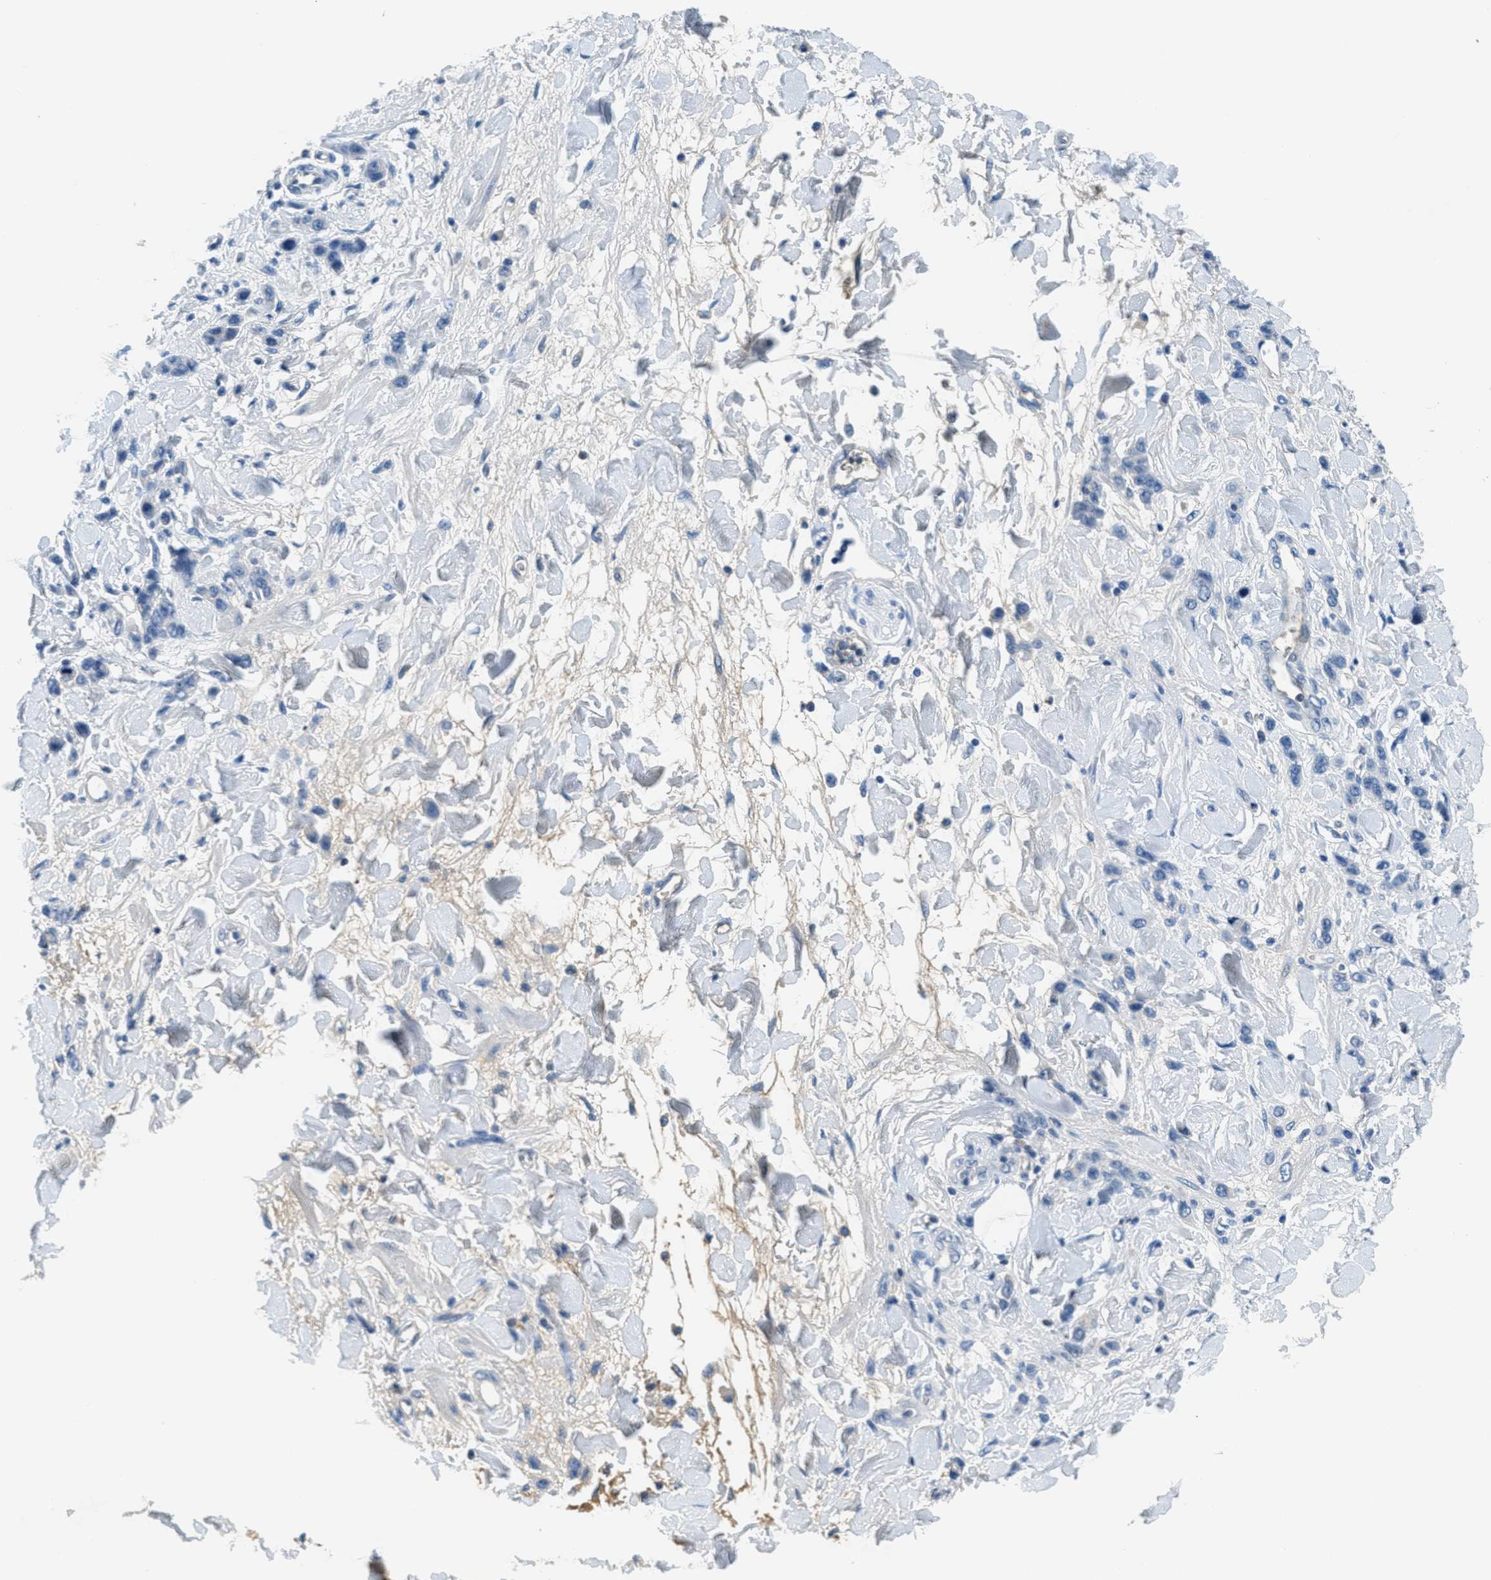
{"staining": {"intensity": "negative", "quantity": "none", "location": "none"}, "tissue": "stomach cancer", "cell_type": "Tumor cells", "image_type": "cancer", "snomed": [{"axis": "morphology", "description": "Normal tissue, NOS"}, {"axis": "morphology", "description": "Adenocarcinoma, NOS"}, {"axis": "topography", "description": "Stomach"}], "caption": "Tumor cells show no significant staining in stomach adenocarcinoma.", "gene": "A2M", "patient": {"sex": "male", "age": 82}}